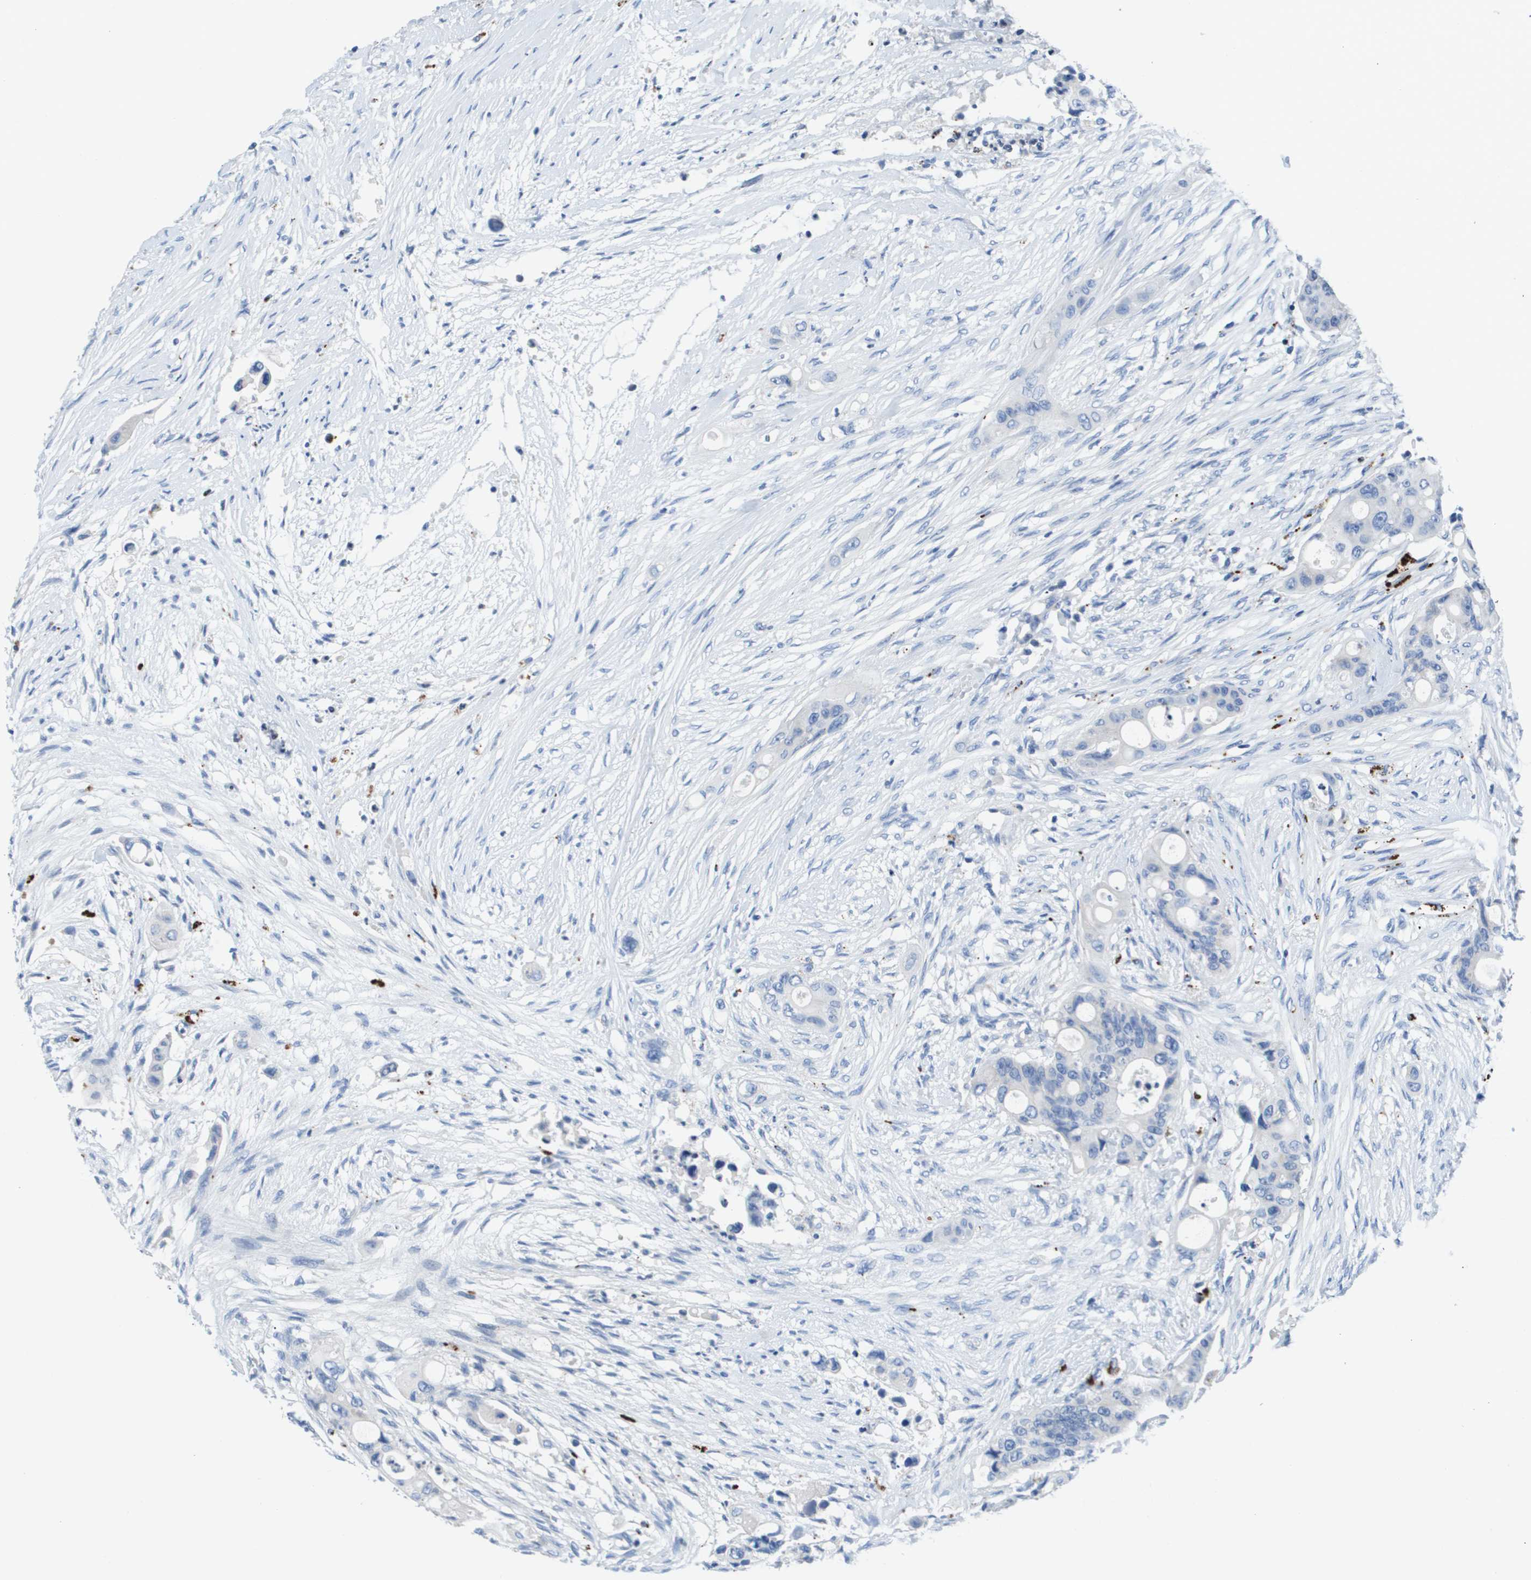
{"staining": {"intensity": "negative", "quantity": "none", "location": "none"}, "tissue": "colorectal cancer", "cell_type": "Tumor cells", "image_type": "cancer", "snomed": [{"axis": "morphology", "description": "Adenocarcinoma, NOS"}, {"axis": "topography", "description": "Colon"}], "caption": "Photomicrograph shows no protein expression in tumor cells of adenocarcinoma (colorectal) tissue.", "gene": "MS4A1", "patient": {"sex": "female", "age": 57}}